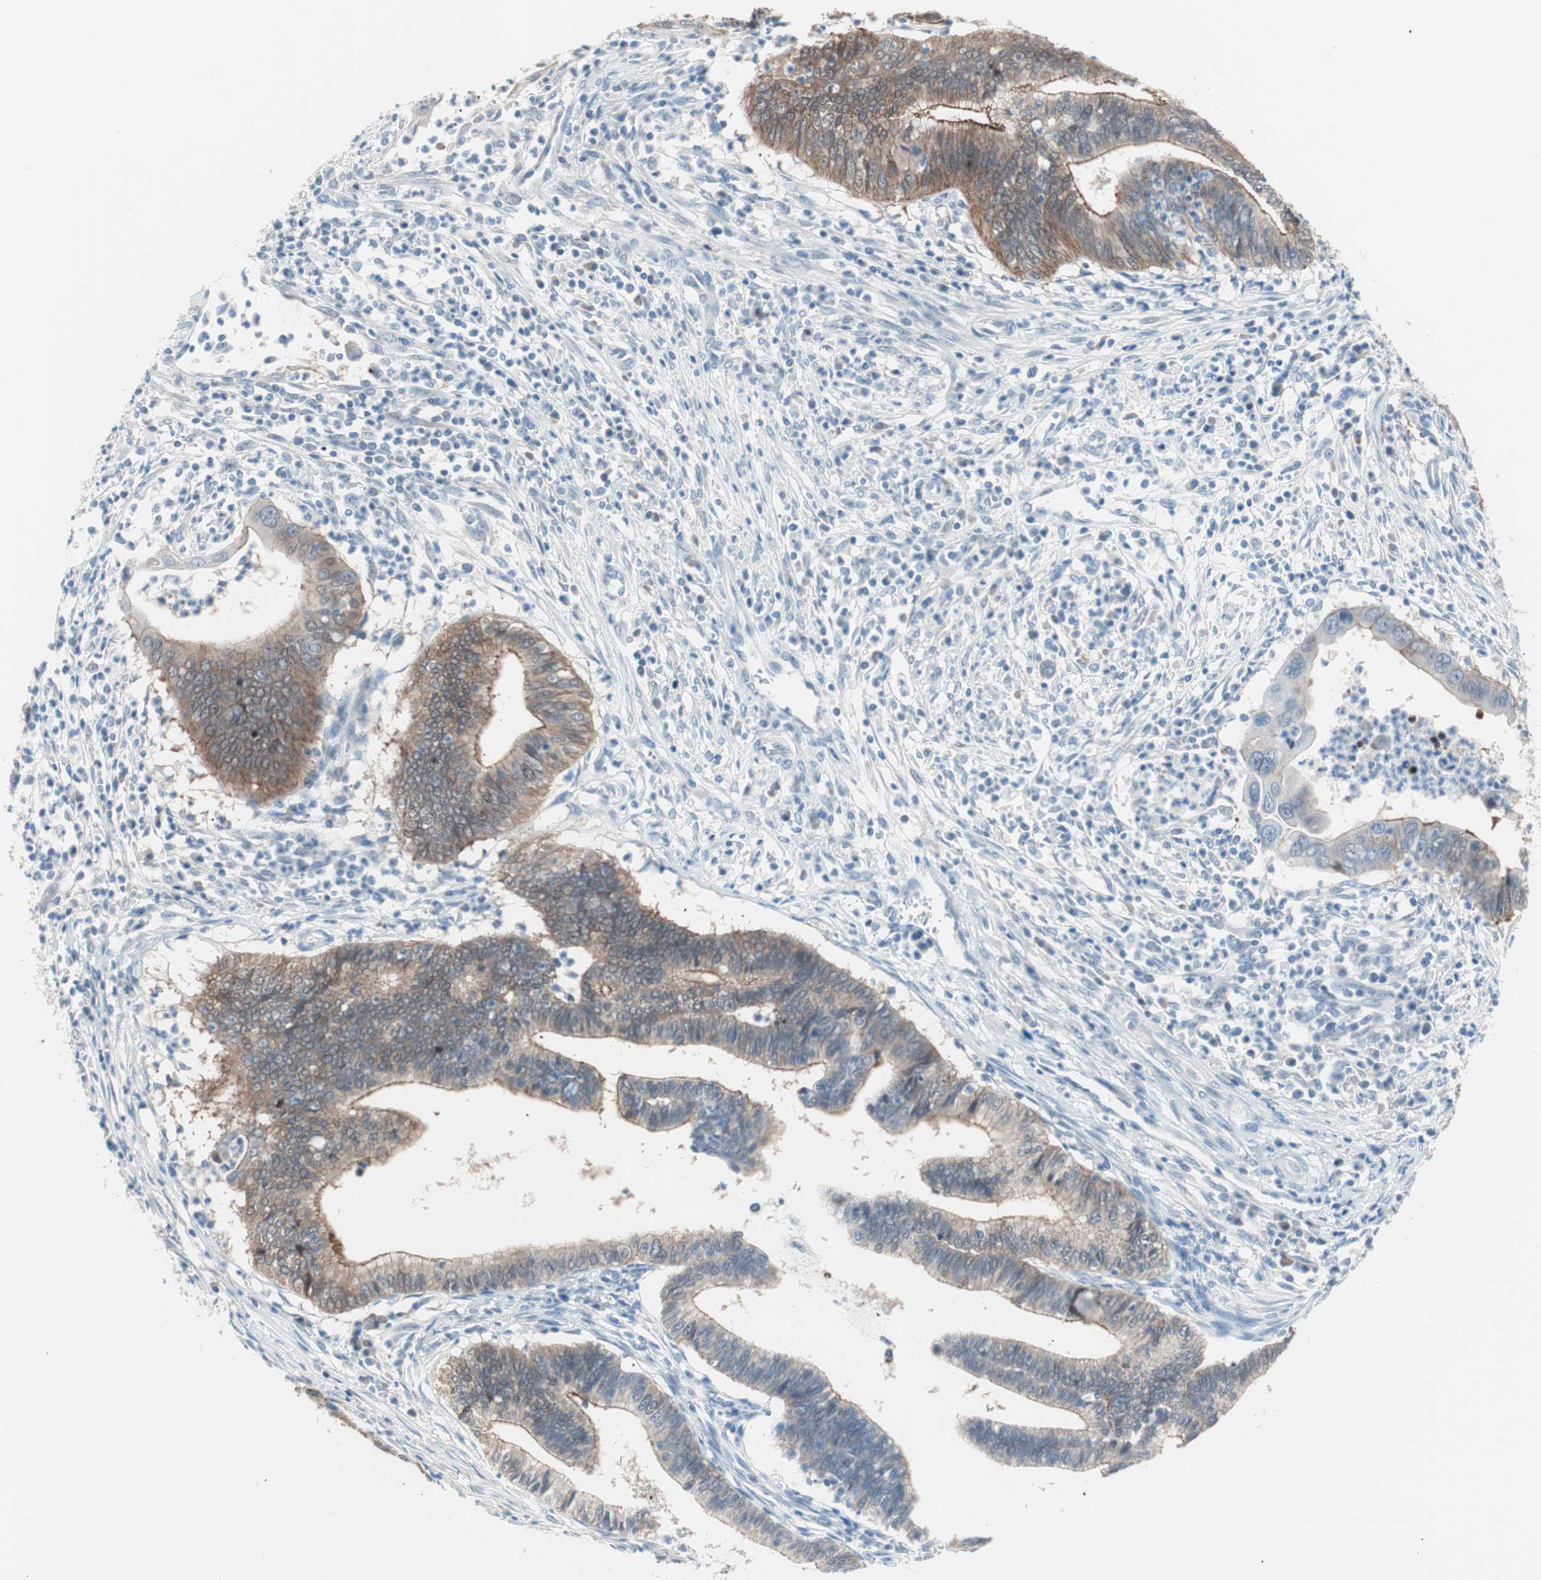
{"staining": {"intensity": "moderate", "quantity": ">75%", "location": "cytoplasmic/membranous"}, "tissue": "cervical cancer", "cell_type": "Tumor cells", "image_type": "cancer", "snomed": [{"axis": "morphology", "description": "Adenocarcinoma, NOS"}, {"axis": "topography", "description": "Cervix"}], "caption": "A brown stain labels moderate cytoplasmic/membranous staining of a protein in adenocarcinoma (cervical) tumor cells.", "gene": "VIL1", "patient": {"sex": "female", "age": 36}}